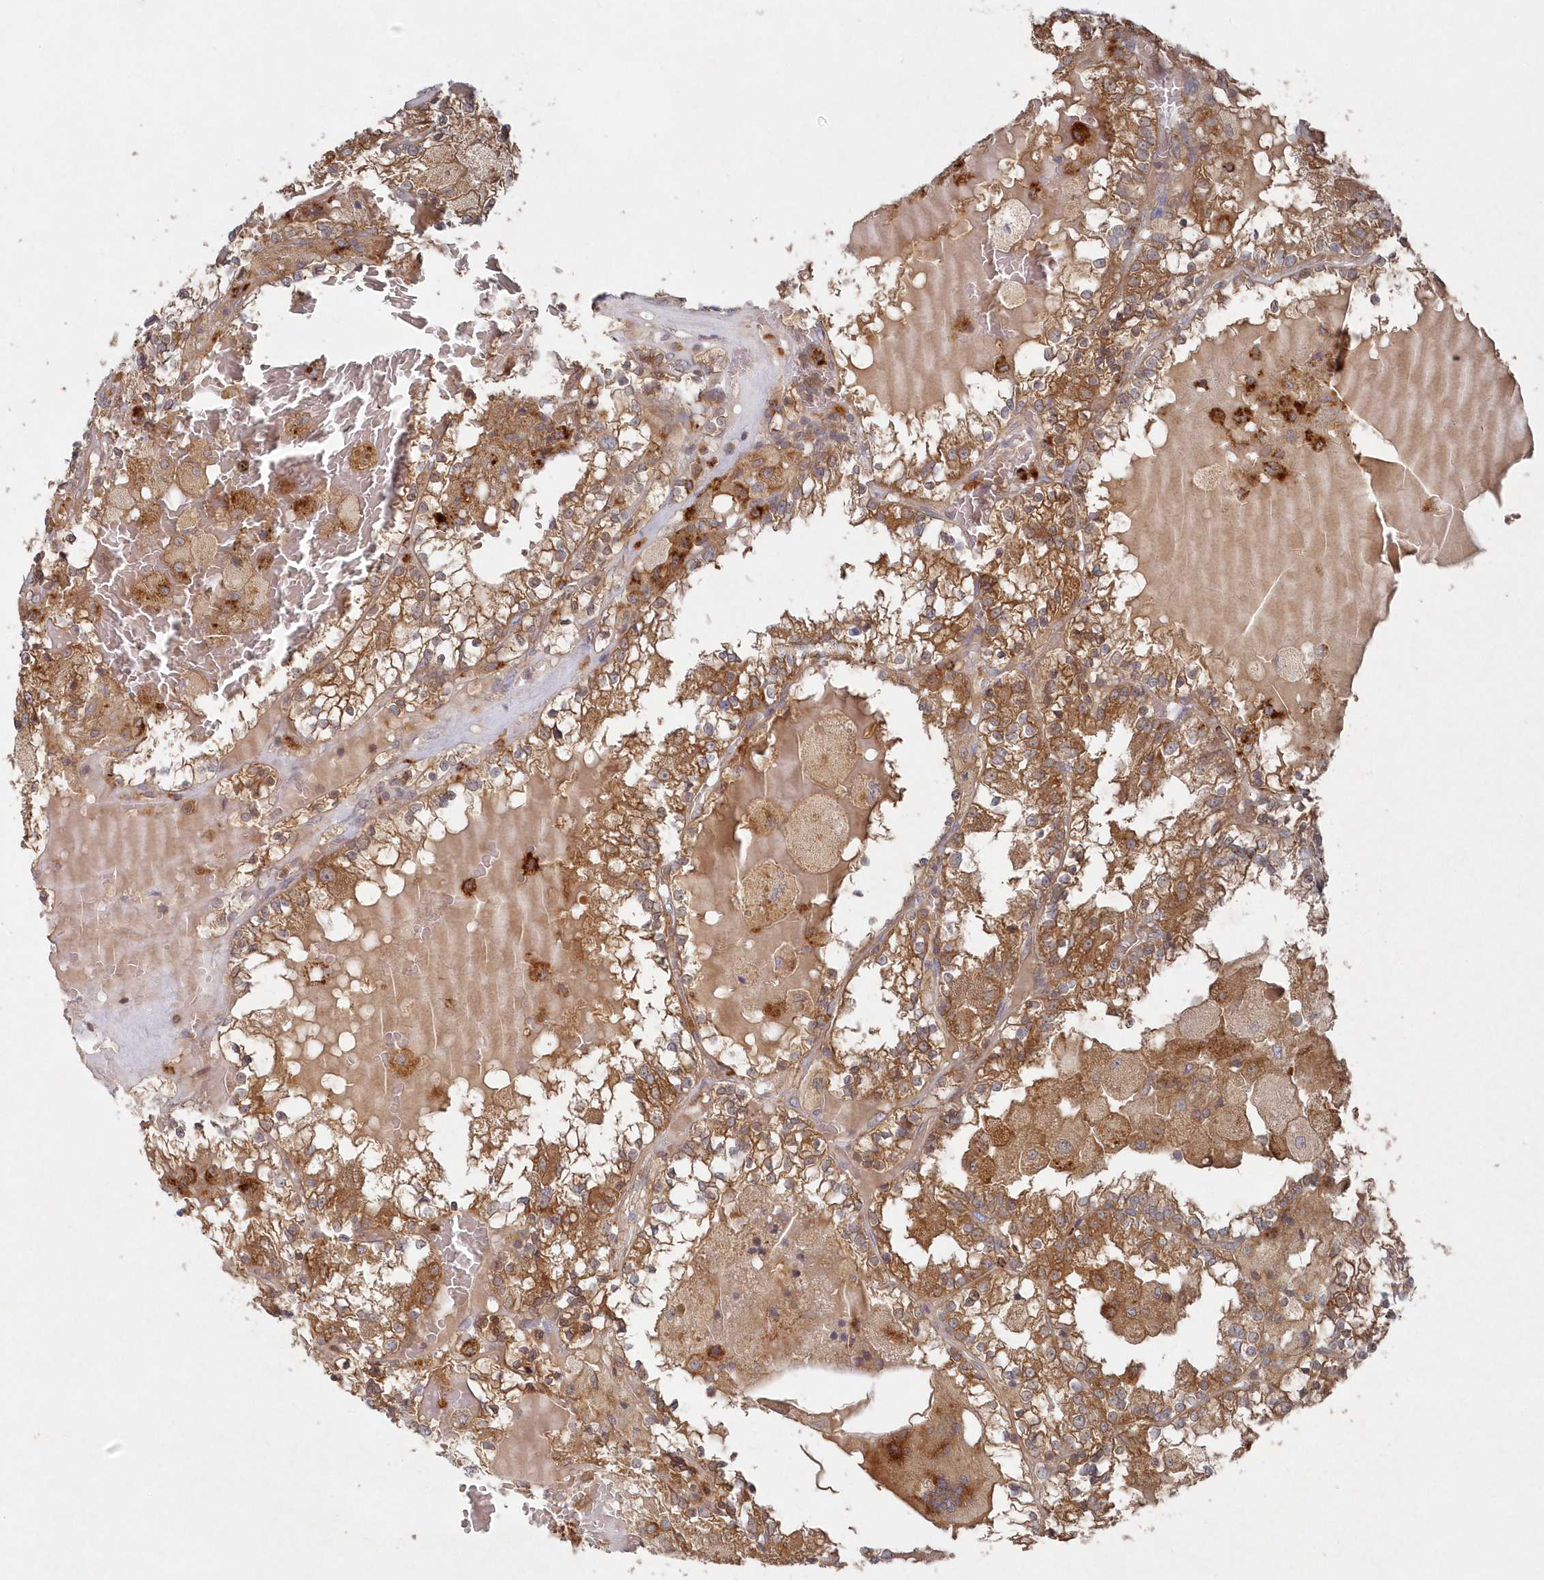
{"staining": {"intensity": "moderate", "quantity": ">75%", "location": "cytoplasmic/membranous"}, "tissue": "renal cancer", "cell_type": "Tumor cells", "image_type": "cancer", "snomed": [{"axis": "morphology", "description": "Adenocarcinoma, NOS"}, {"axis": "topography", "description": "Kidney"}], "caption": "A medium amount of moderate cytoplasmic/membranous positivity is appreciated in approximately >75% of tumor cells in renal adenocarcinoma tissue.", "gene": "ASNSD1", "patient": {"sex": "female", "age": 56}}